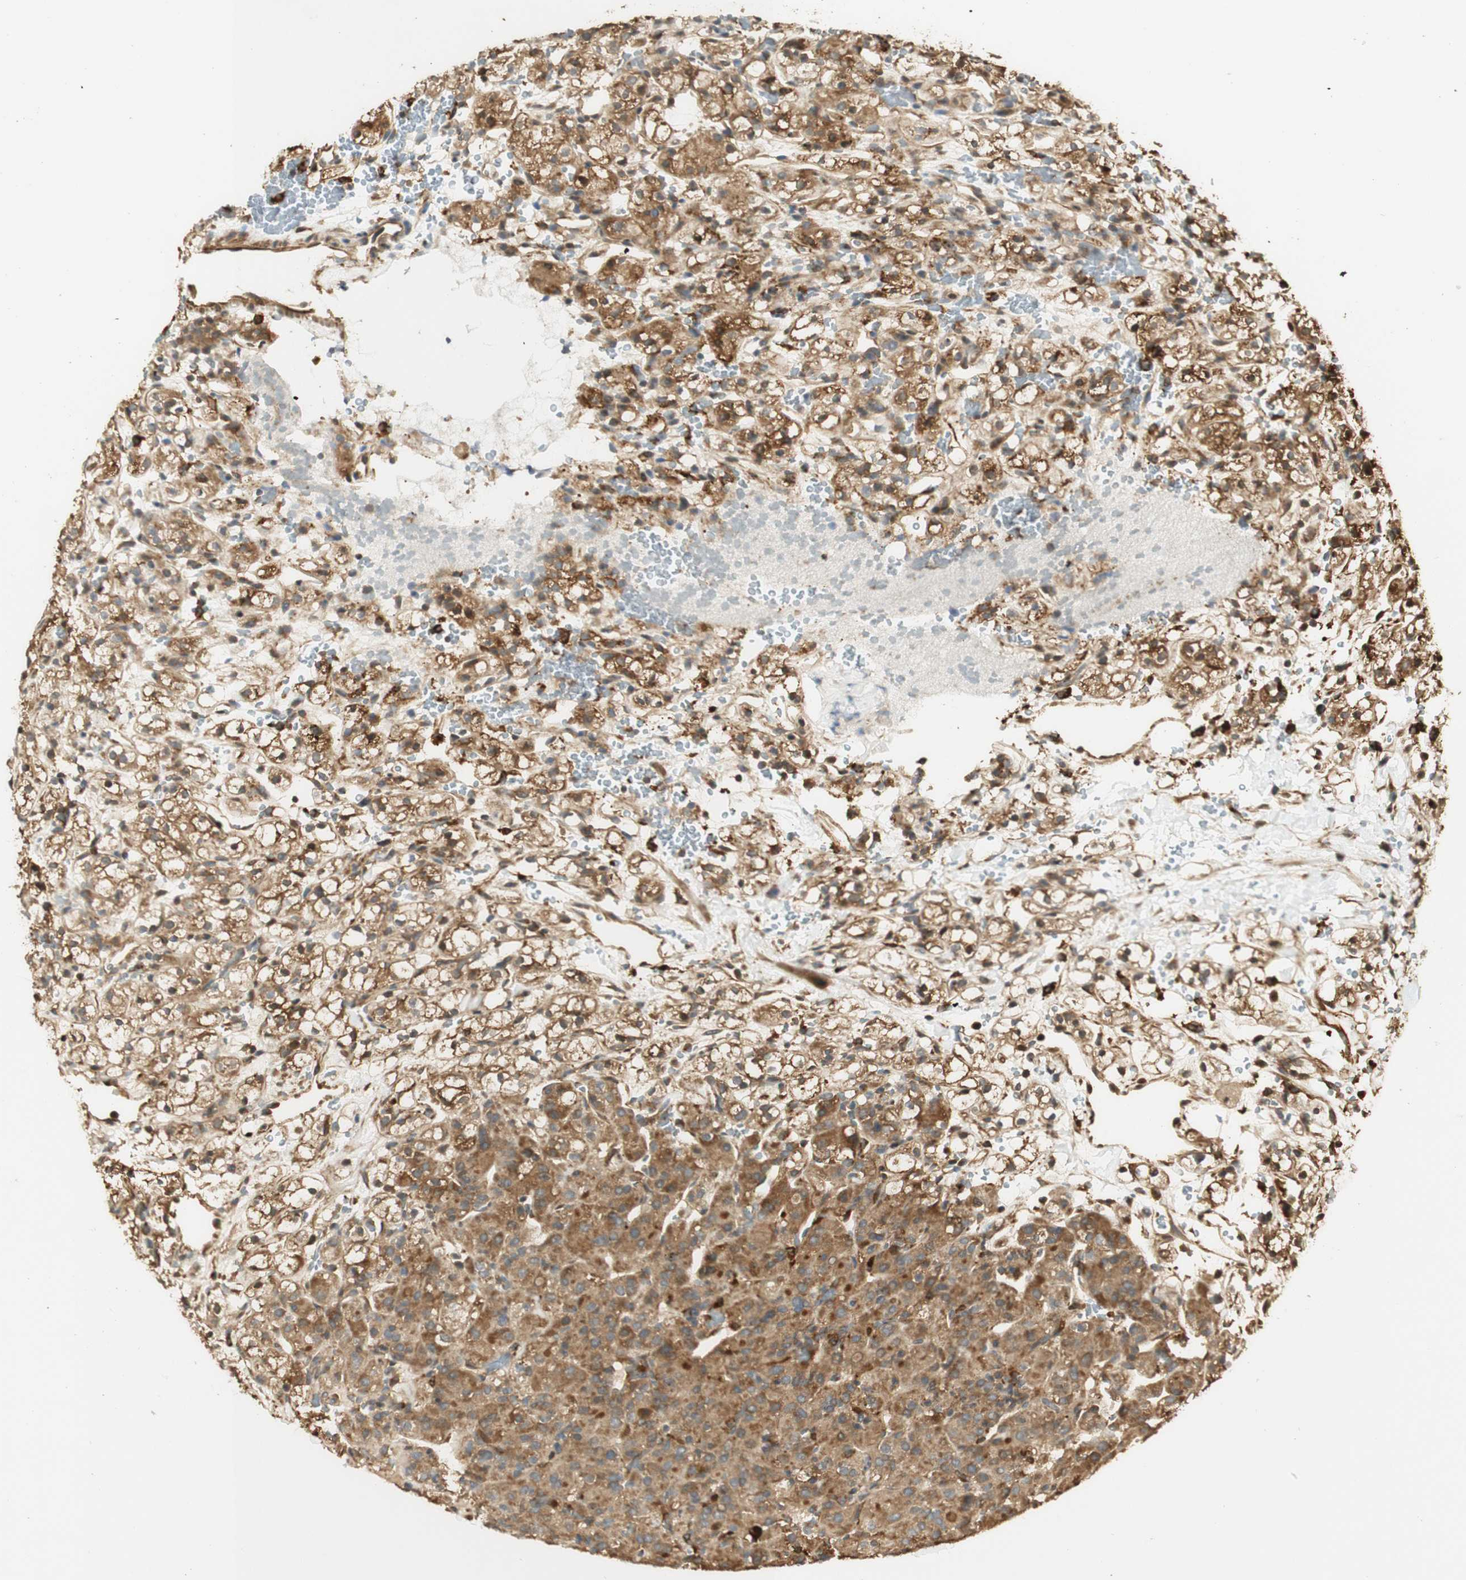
{"staining": {"intensity": "moderate", "quantity": ">75%", "location": "cytoplasmic/membranous"}, "tissue": "renal cancer", "cell_type": "Tumor cells", "image_type": "cancer", "snomed": [{"axis": "morphology", "description": "Adenocarcinoma, NOS"}, {"axis": "topography", "description": "Kidney"}], "caption": "A medium amount of moderate cytoplasmic/membranous positivity is seen in approximately >75% of tumor cells in adenocarcinoma (renal) tissue.", "gene": "AGER", "patient": {"sex": "male", "age": 61}}